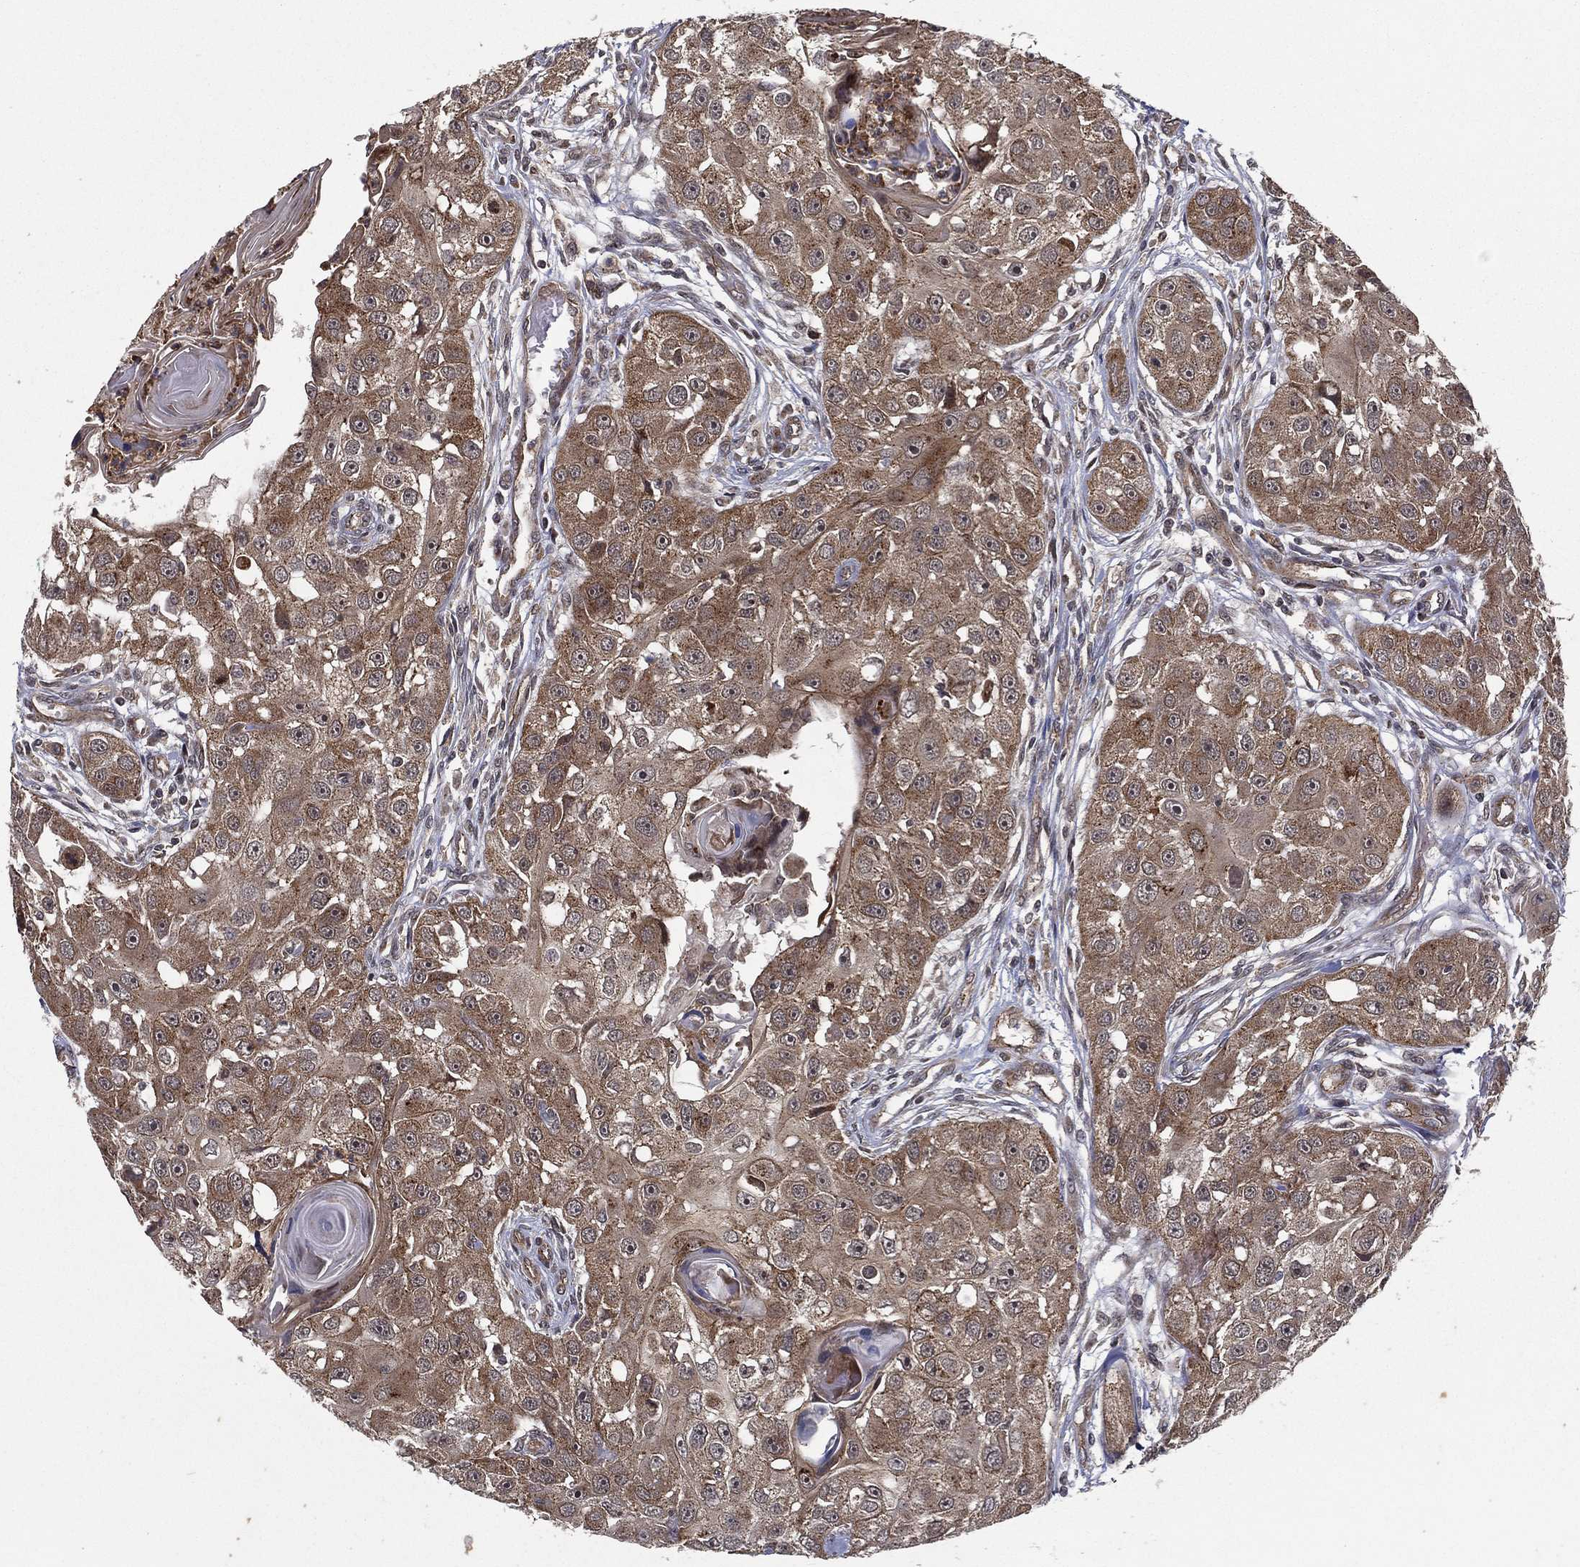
{"staining": {"intensity": "moderate", "quantity": ">75%", "location": "cytoplasmic/membranous"}, "tissue": "head and neck cancer", "cell_type": "Tumor cells", "image_type": "cancer", "snomed": [{"axis": "morphology", "description": "Squamous cell carcinoma, NOS"}, {"axis": "topography", "description": "Head-Neck"}], "caption": "Immunohistochemistry (IHC) histopathology image of head and neck cancer stained for a protein (brown), which exhibits medium levels of moderate cytoplasmic/membranous positivity in about >75% of tumor cells.", "gene": "UACA", "patient": {"sex": "male", "age": 51}}